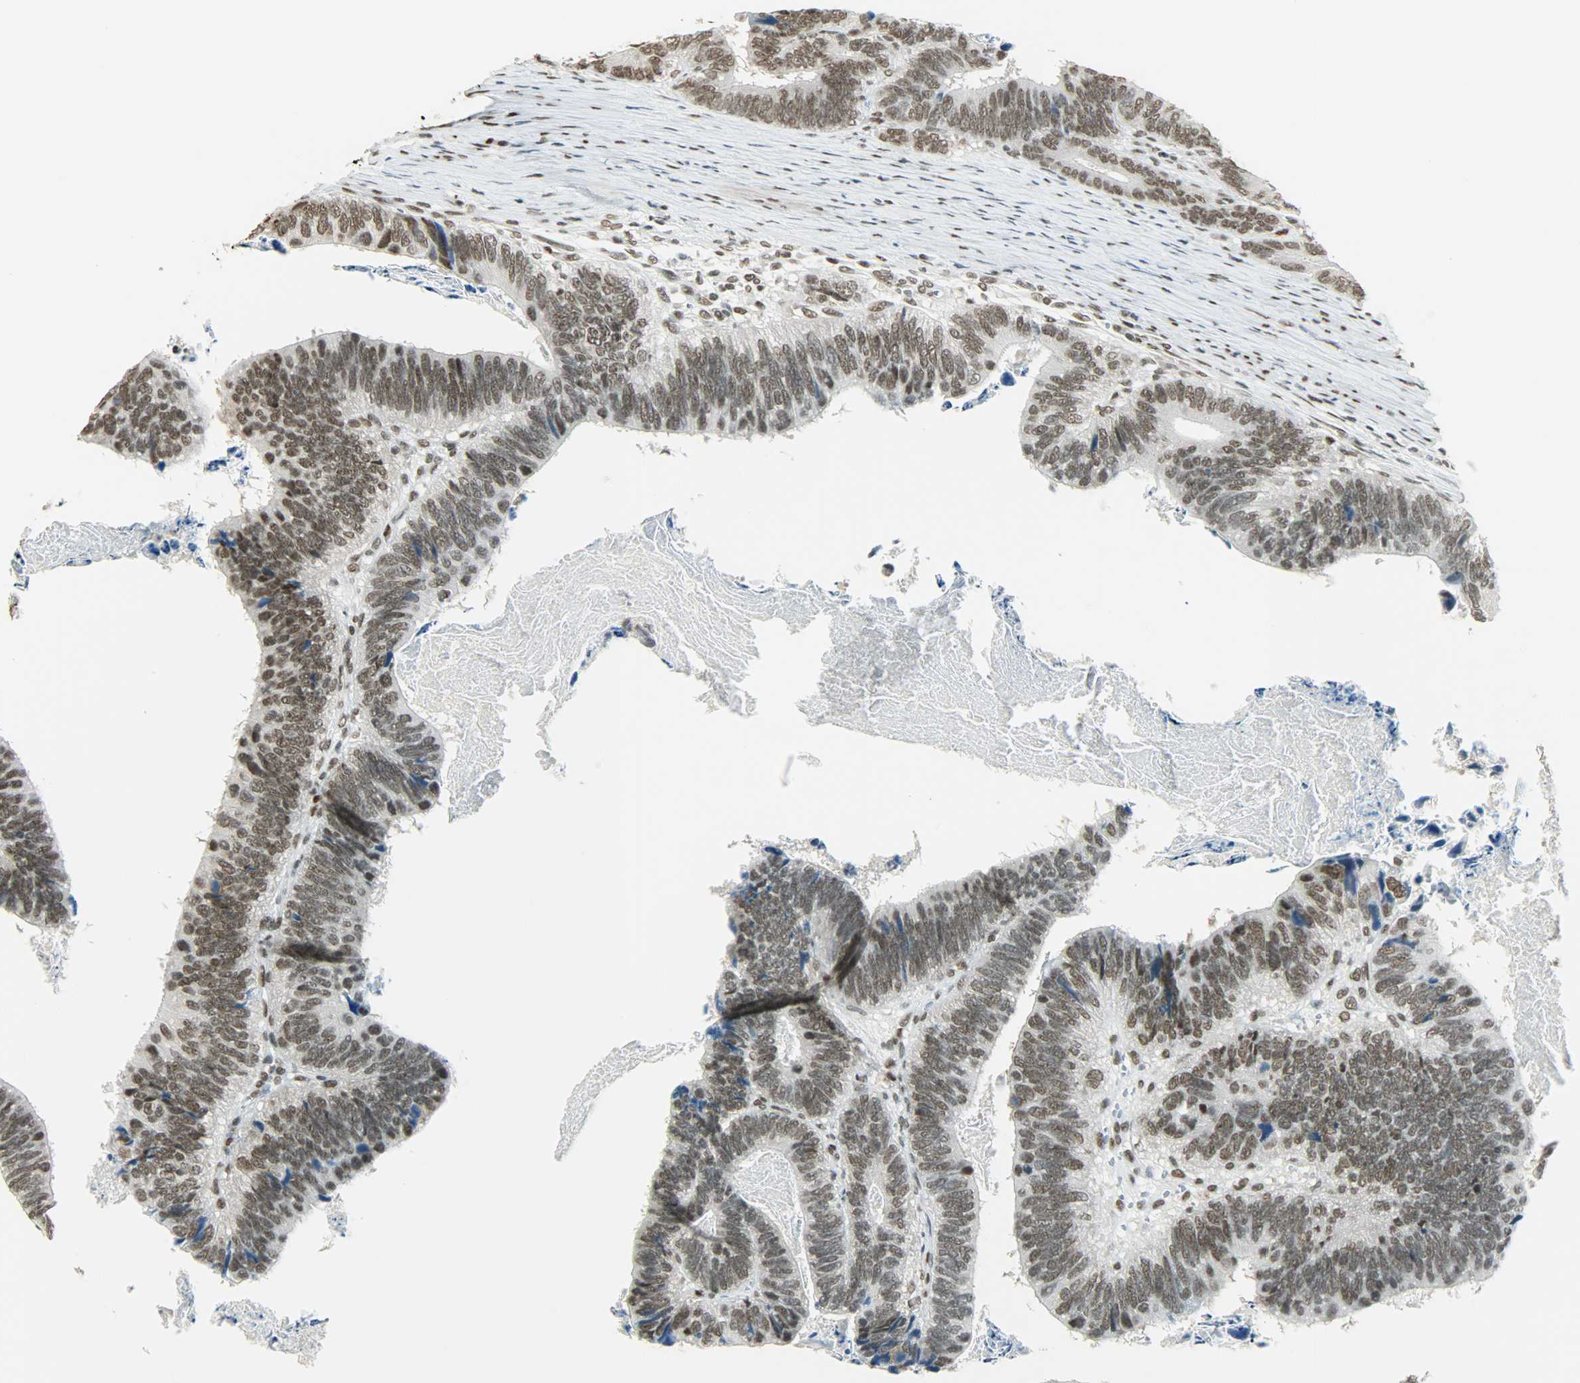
{"staining": {"intensity": "strong", "quantity": ">75%", "location": "nuclear"}, "tissue": "colorectal cancer", "cell_type": "Tumor cells", "image_type": "cancer", "snomed": [{"axis": "morphology", "description": "Adenocarcinoma, NOS"}, {"axis": "topography", "description": "Colon"}], "caption": "DAB (3,3'-diaminobenzidine) immunohistochemical staining of human colorectal adenocarcinoma demonstrates strong nuclear protein expression in about >75% of tumor cells.", "gene": "MYEF2", "patient": {"sex": "male", "age": 72}}